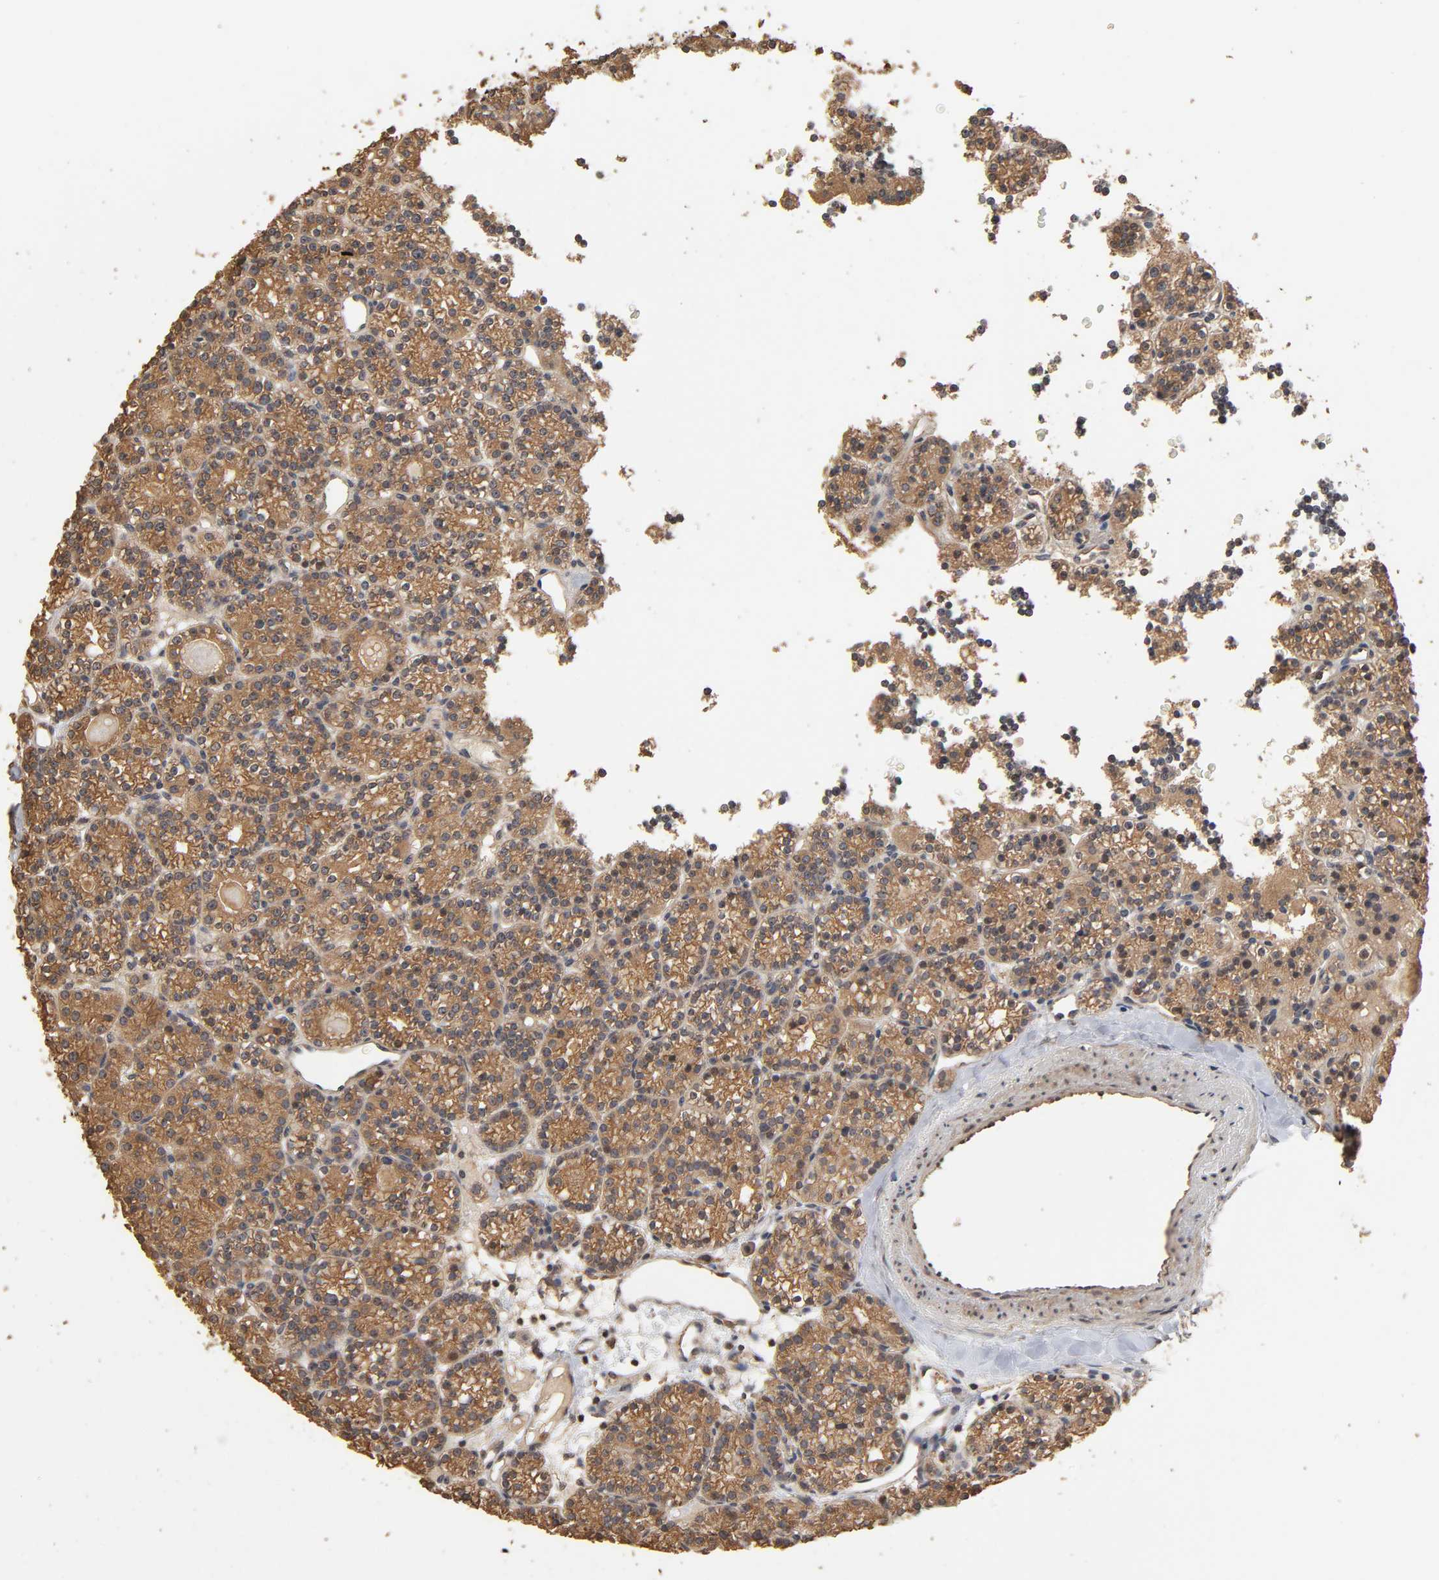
{"staining": {"intensity": "moderate", "quantity": ">75%", "location": "cytoplasmic/membranous"}, "tissue": "parathyroid gland", "cell_type": "Glandular cells", "image_type": "normal", "snomed": [{"axis": "morphology", "description": "Normal tissue, NOS"}, {"axis": "topography", "description": "Parathyroid gland"}], "caption": "The immunohistochemical stain highlights moderate cytoplasmic/membranous expression in glandular cells of unremarkable parathyroid gland.", "gene": "ARHGEF7", "patient": {"sex": "female", "age": 64}}